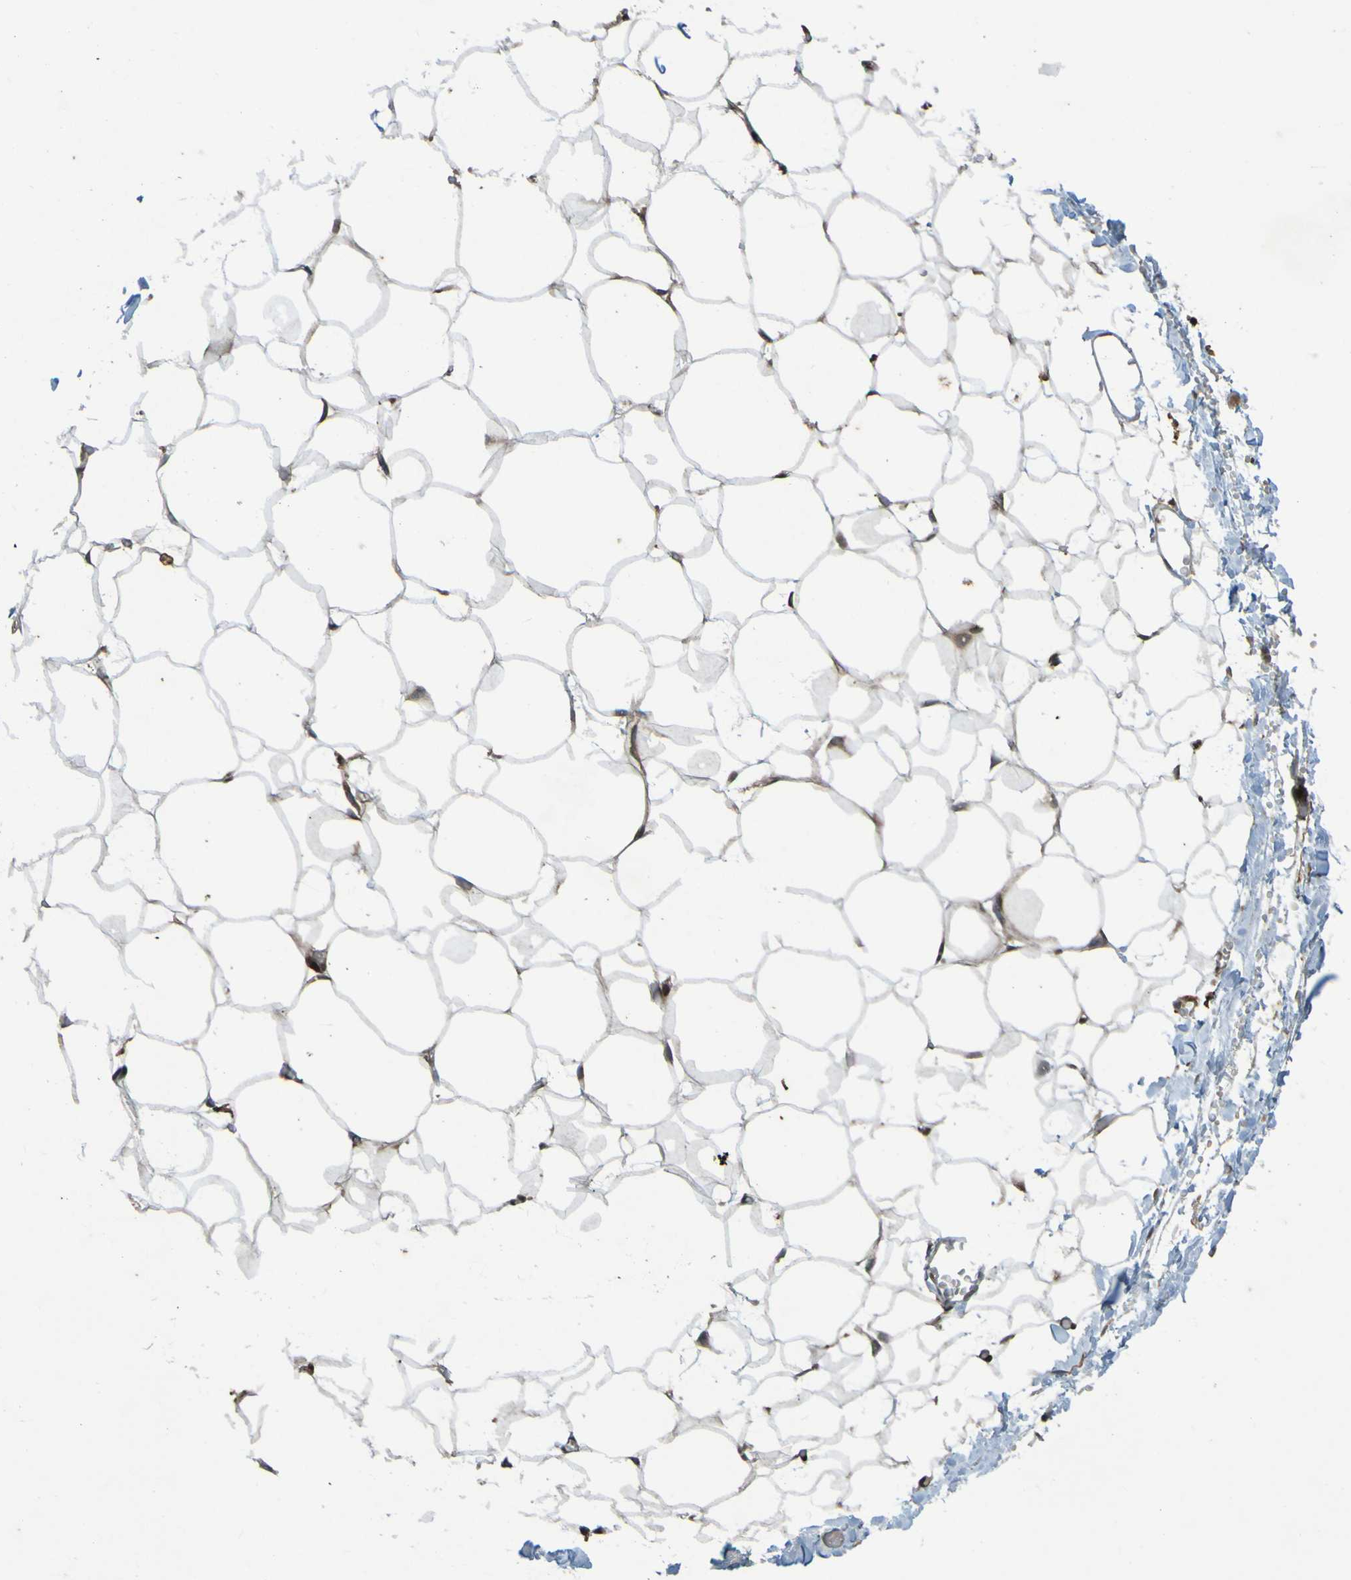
{"staining": {"intensity": "negative", "quantity": "none", "location": "none"}, "tissue": "adipose tissue", "cell_type": "Adipocytes", "image_type": "normal", "snomed": [{"axis": "morphology", "description": "Normal tissue, NOS"}, {"axis": "topography", "description": "Breast"}, {"axis": "topography", "description": "Adipose tissue"}], "caption": "Immunohistochemical staining of unremarkable adipose tissue displays no significant expression in adipocytes. (Immunohistochemistry (ihc), brightfield microscopy, high magnification).", "gene": "GUCY1A1", "patient": {"sex": "female", "age": 25}}